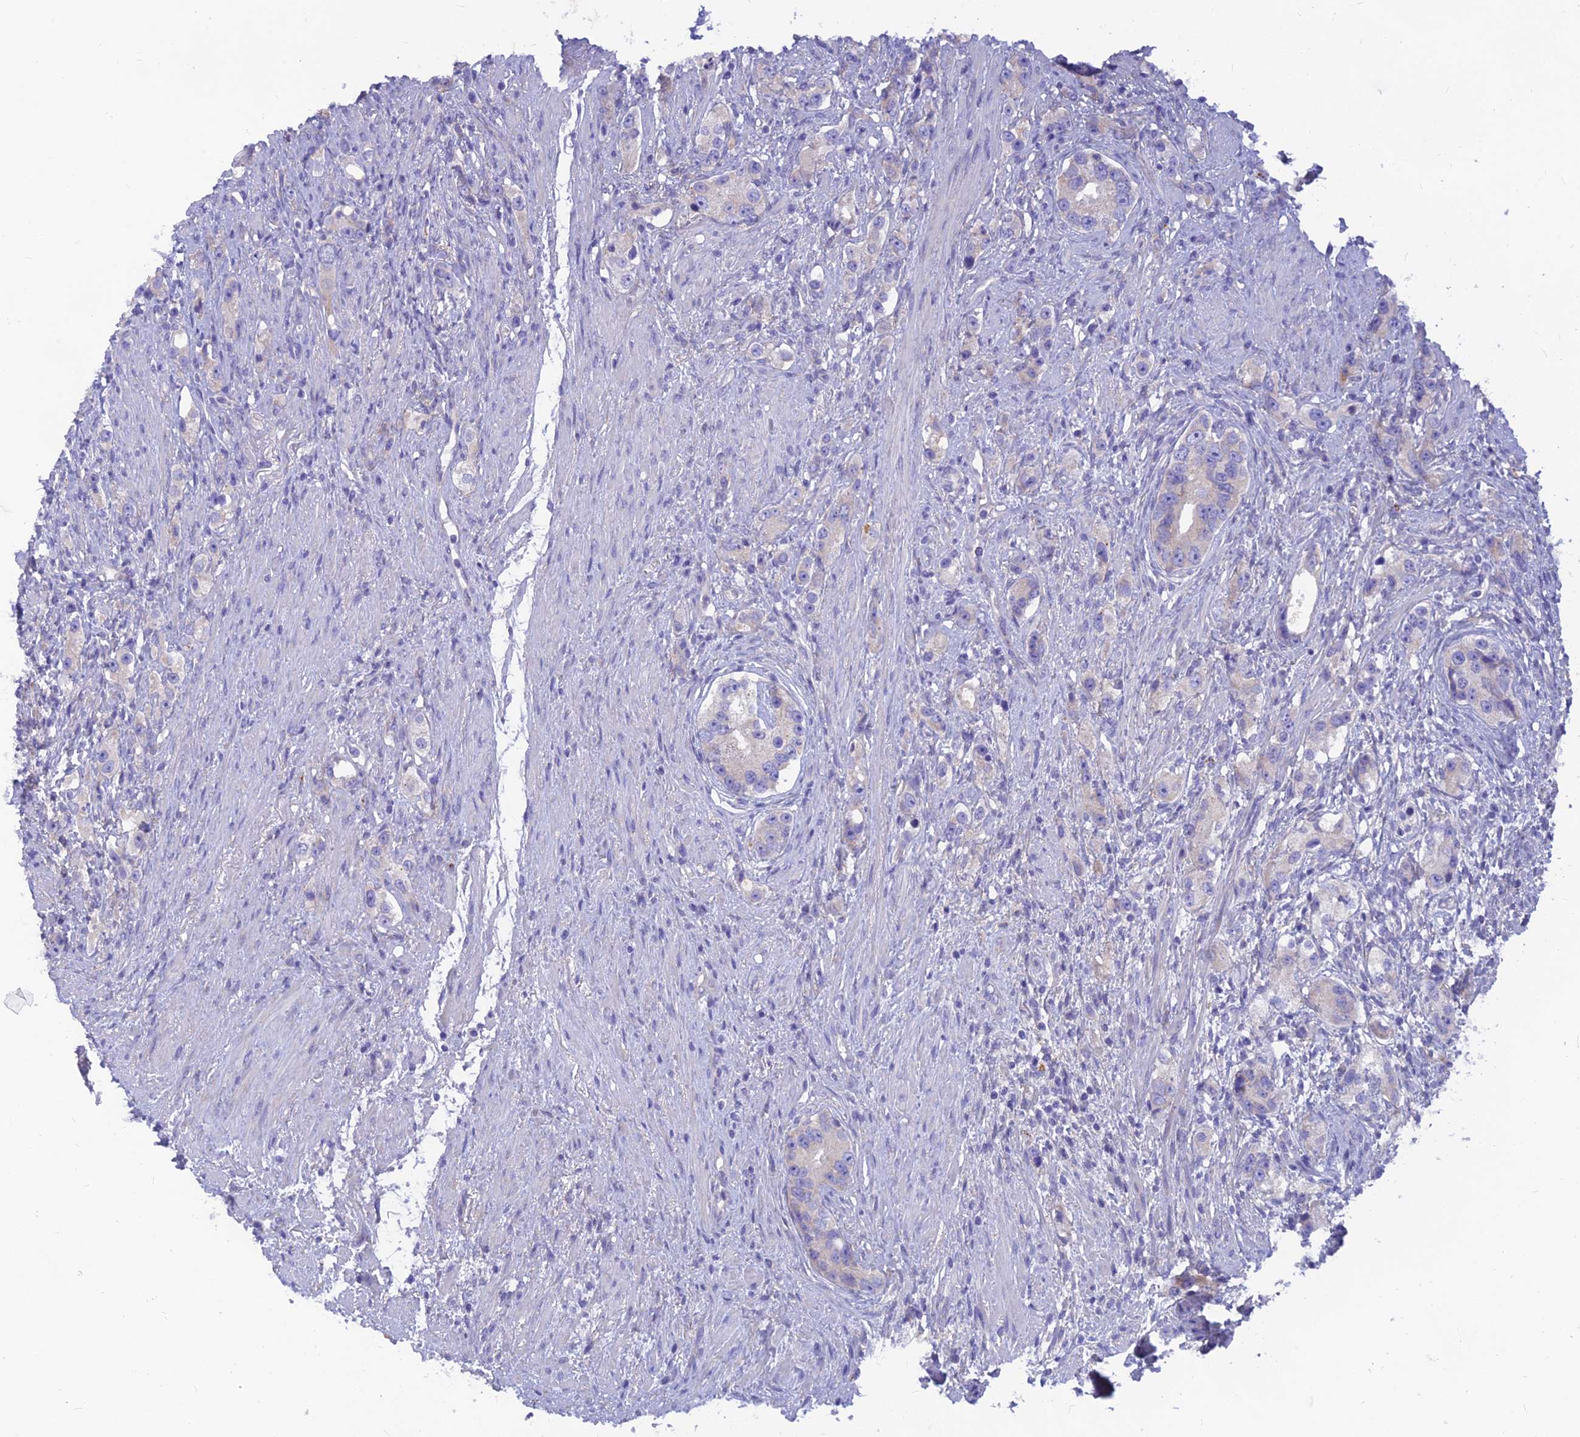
{"staining": {"intensity": "negative", "quantity": "none", "location": "none"}, "tissue": "prostate cancer", "cell_type": "Tumor cells", "image_type": "cancer", "snomed": [{"axis": "morphology", "description": "Adenocarcinoma, High grade"}, {"axis": "topography", "description": "Prostate"}], "caption": "This is an IHC photomicrograph of prostate cancer. There is no expression in tumor cells.", "gene": "TMEM30B", "patient": {"sex": "male", "age": 63}}